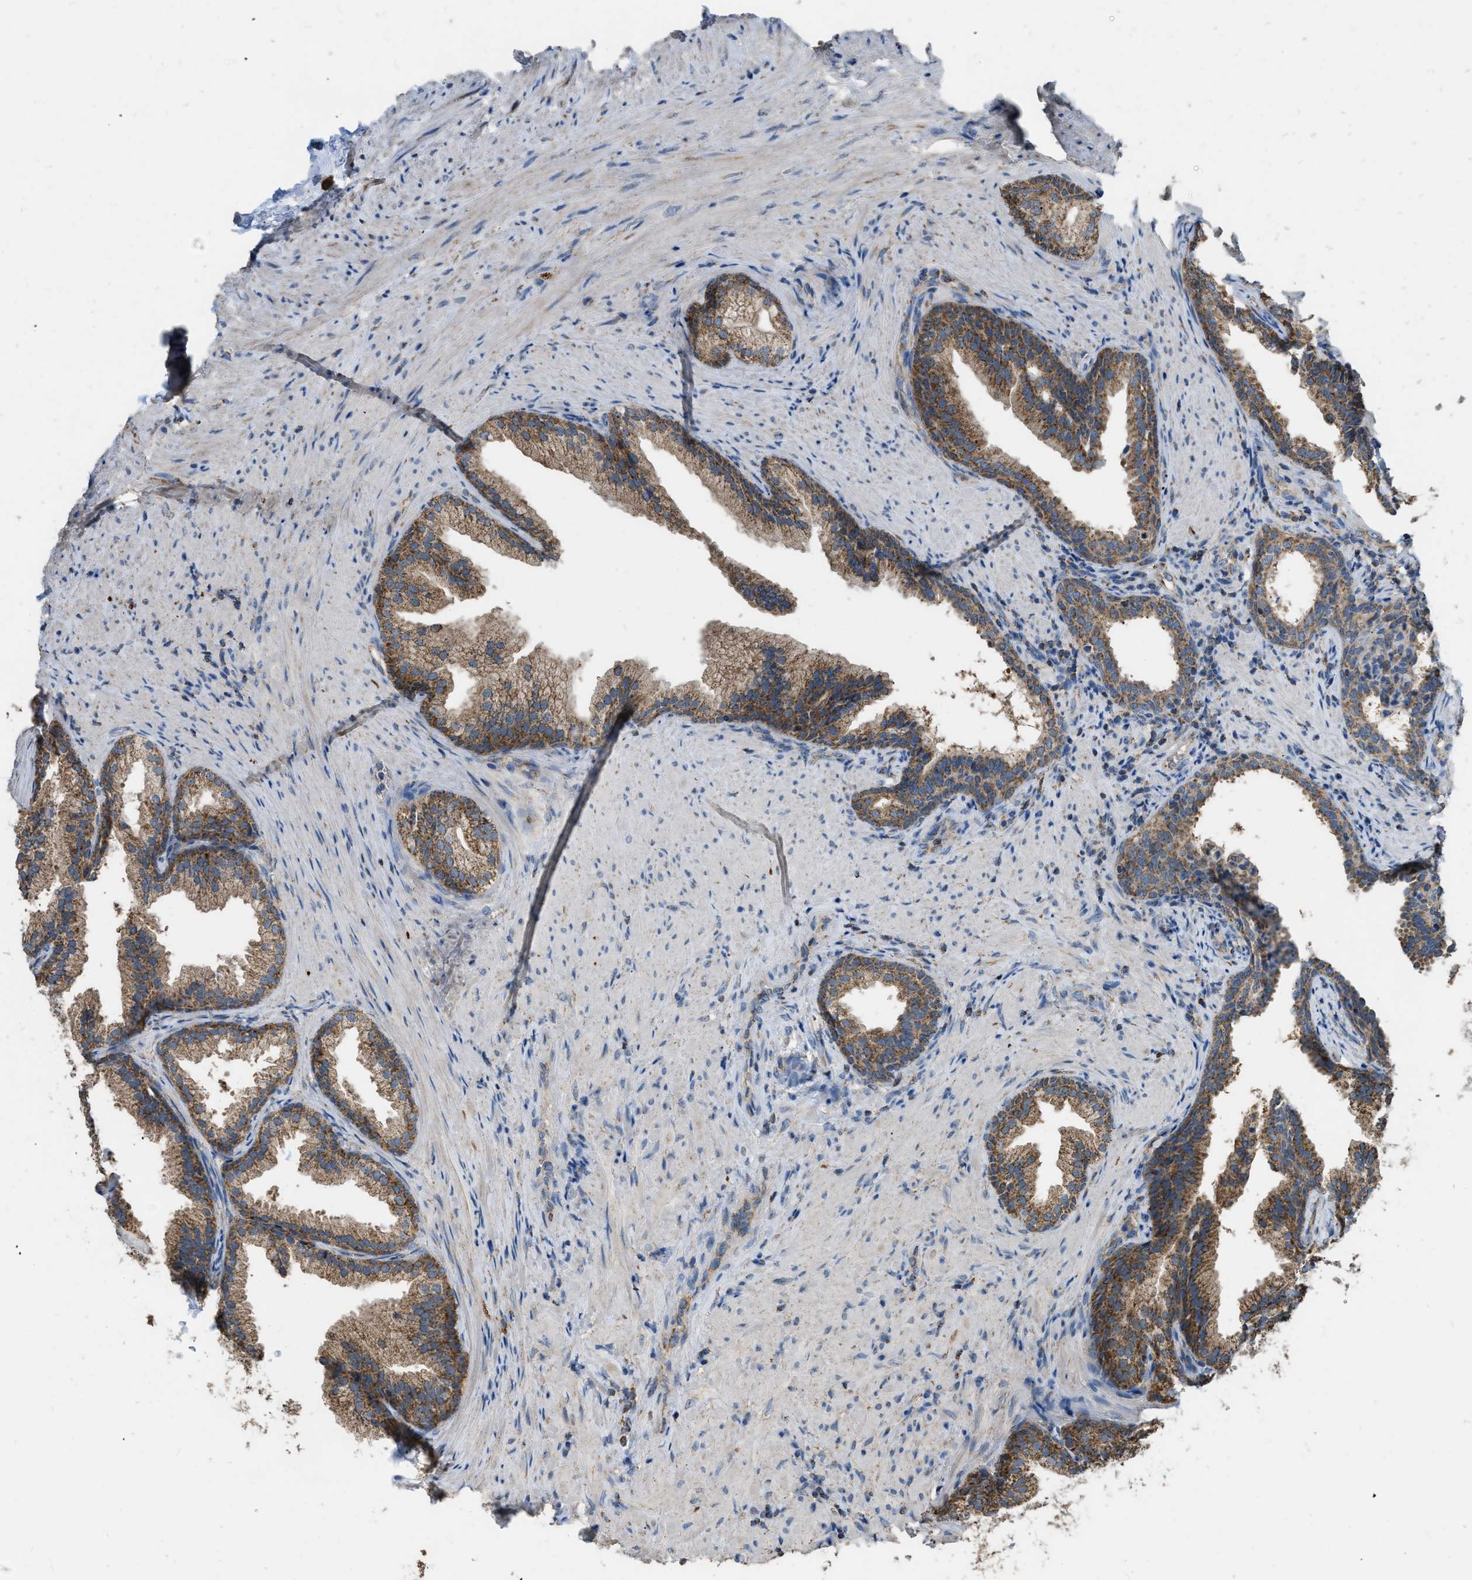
{"staining": {"intensity": "moderate", "quantity": ">75%", "location": "cytoplasmic/membranous"}, "tissue": "prostate", "cell_type": "Glandular cells", "image_type": "normal", "snomed": [{"axis": "morphology", "description": "Normal tissue, NOS"}, {"axis": "topography", "description": "Prostate"}], "caption": "IHC image of unremarkable prostate: human prostate stained using IHC demonstrates medium levels of moderate protein expression localized specifically in the cytoplasmic/membranous of glandular cells, appearing as a cytoplasmic/membranous brown color.", "gene": "ETFB", "patient": {"sex": "male", "age": 76}}